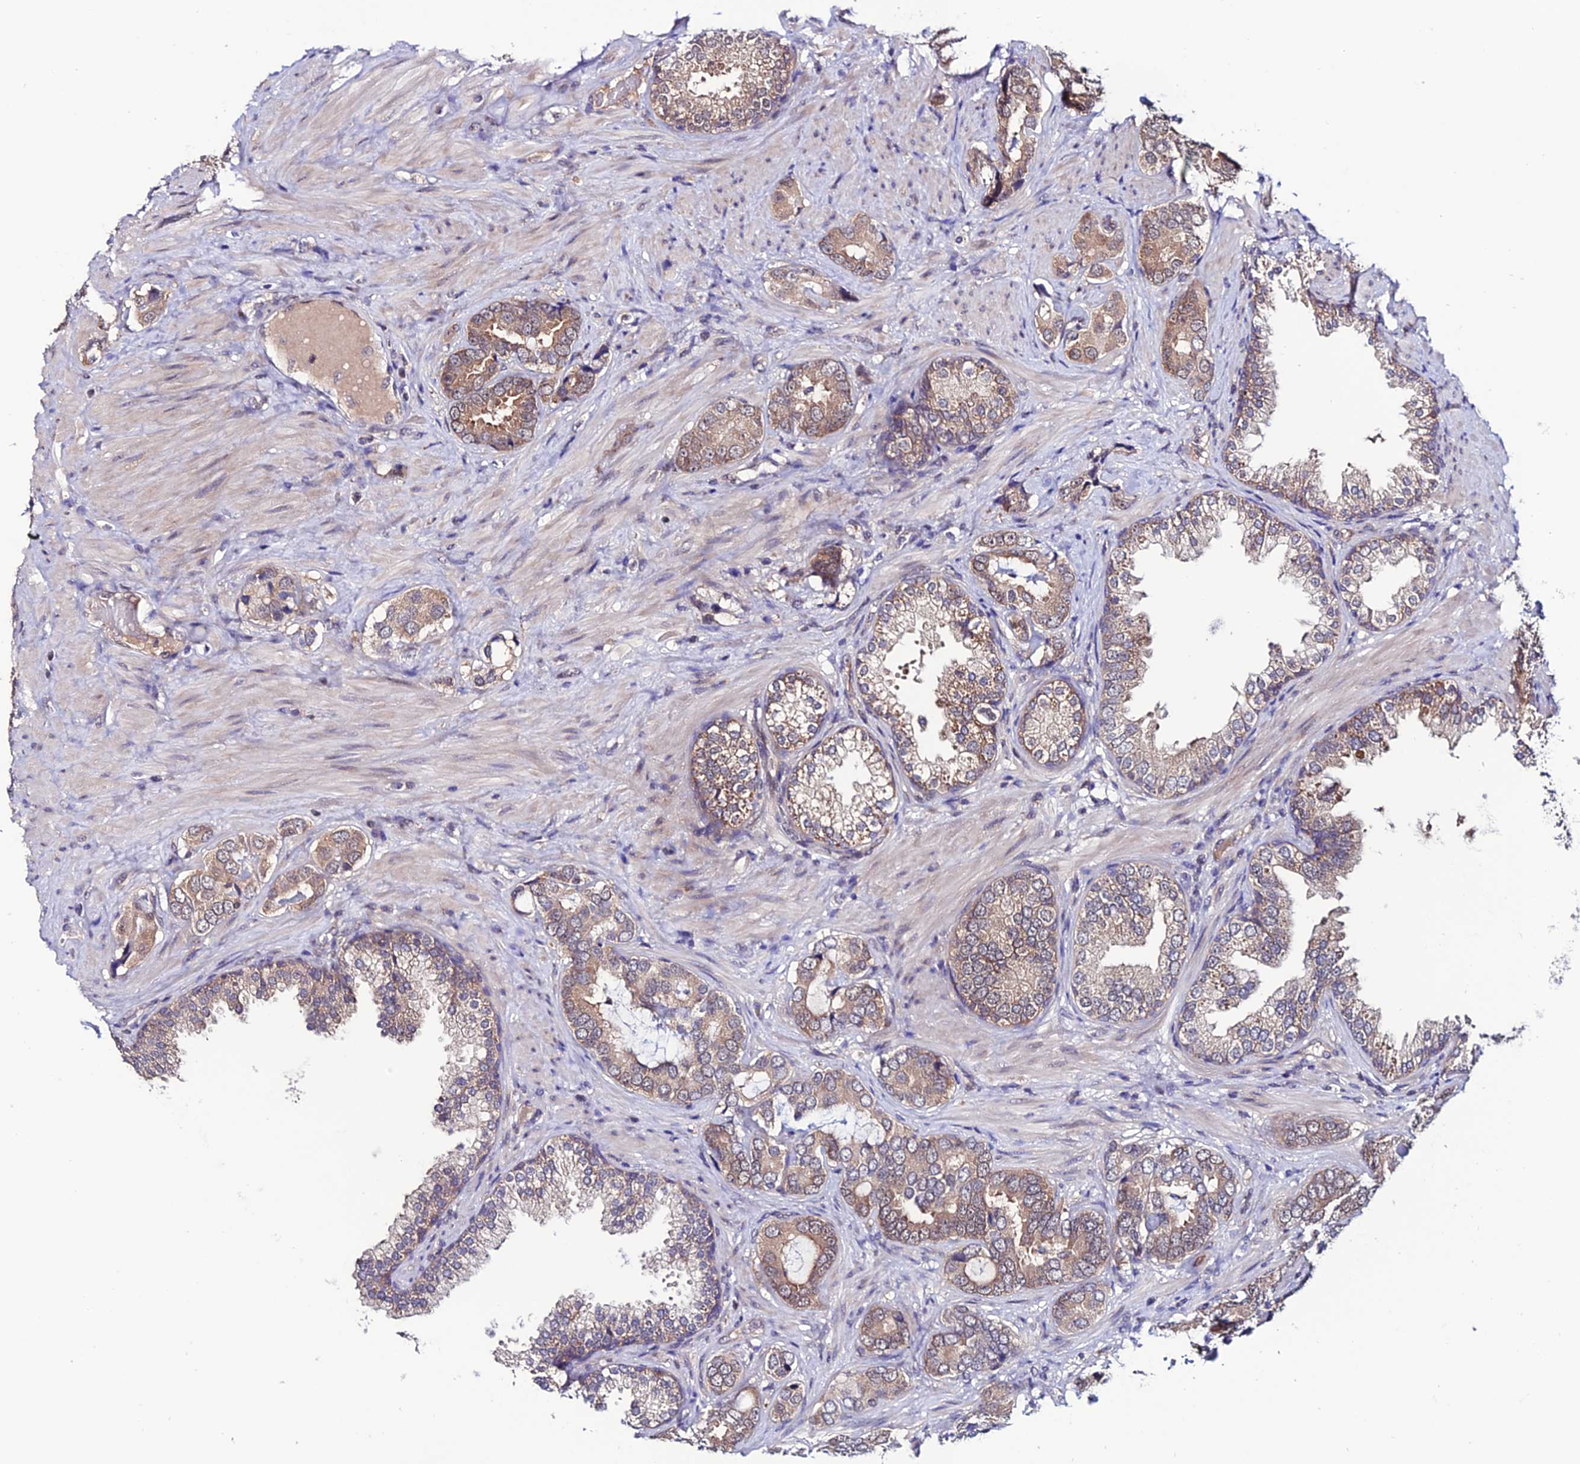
{"staining": {"intensity": "moderate", "quantity": "<25%", "location": "cytoplasmic/membranous"}, "tissue": "prostate cancer", "cell_type": "Tumor cells", "image_type": "cancer", "snomed": [{"axis": "morphology", "description": "Adenocarcinoma, High grade"}, {"axis": "topography", "description": "Prostate"}], "caption": "High-magnification brightfield microscopy of prostate cancer stained with DAB (3,3'-diaminobenzidine) (brown) and counterstained with hematoxylin (blue). tumor cells exhibit moderate cytoplasmic/membranous staining is identified in approximately<25% of cells.", "gene": "FZD8", "patient": {"sex": "male", "age": 71}}